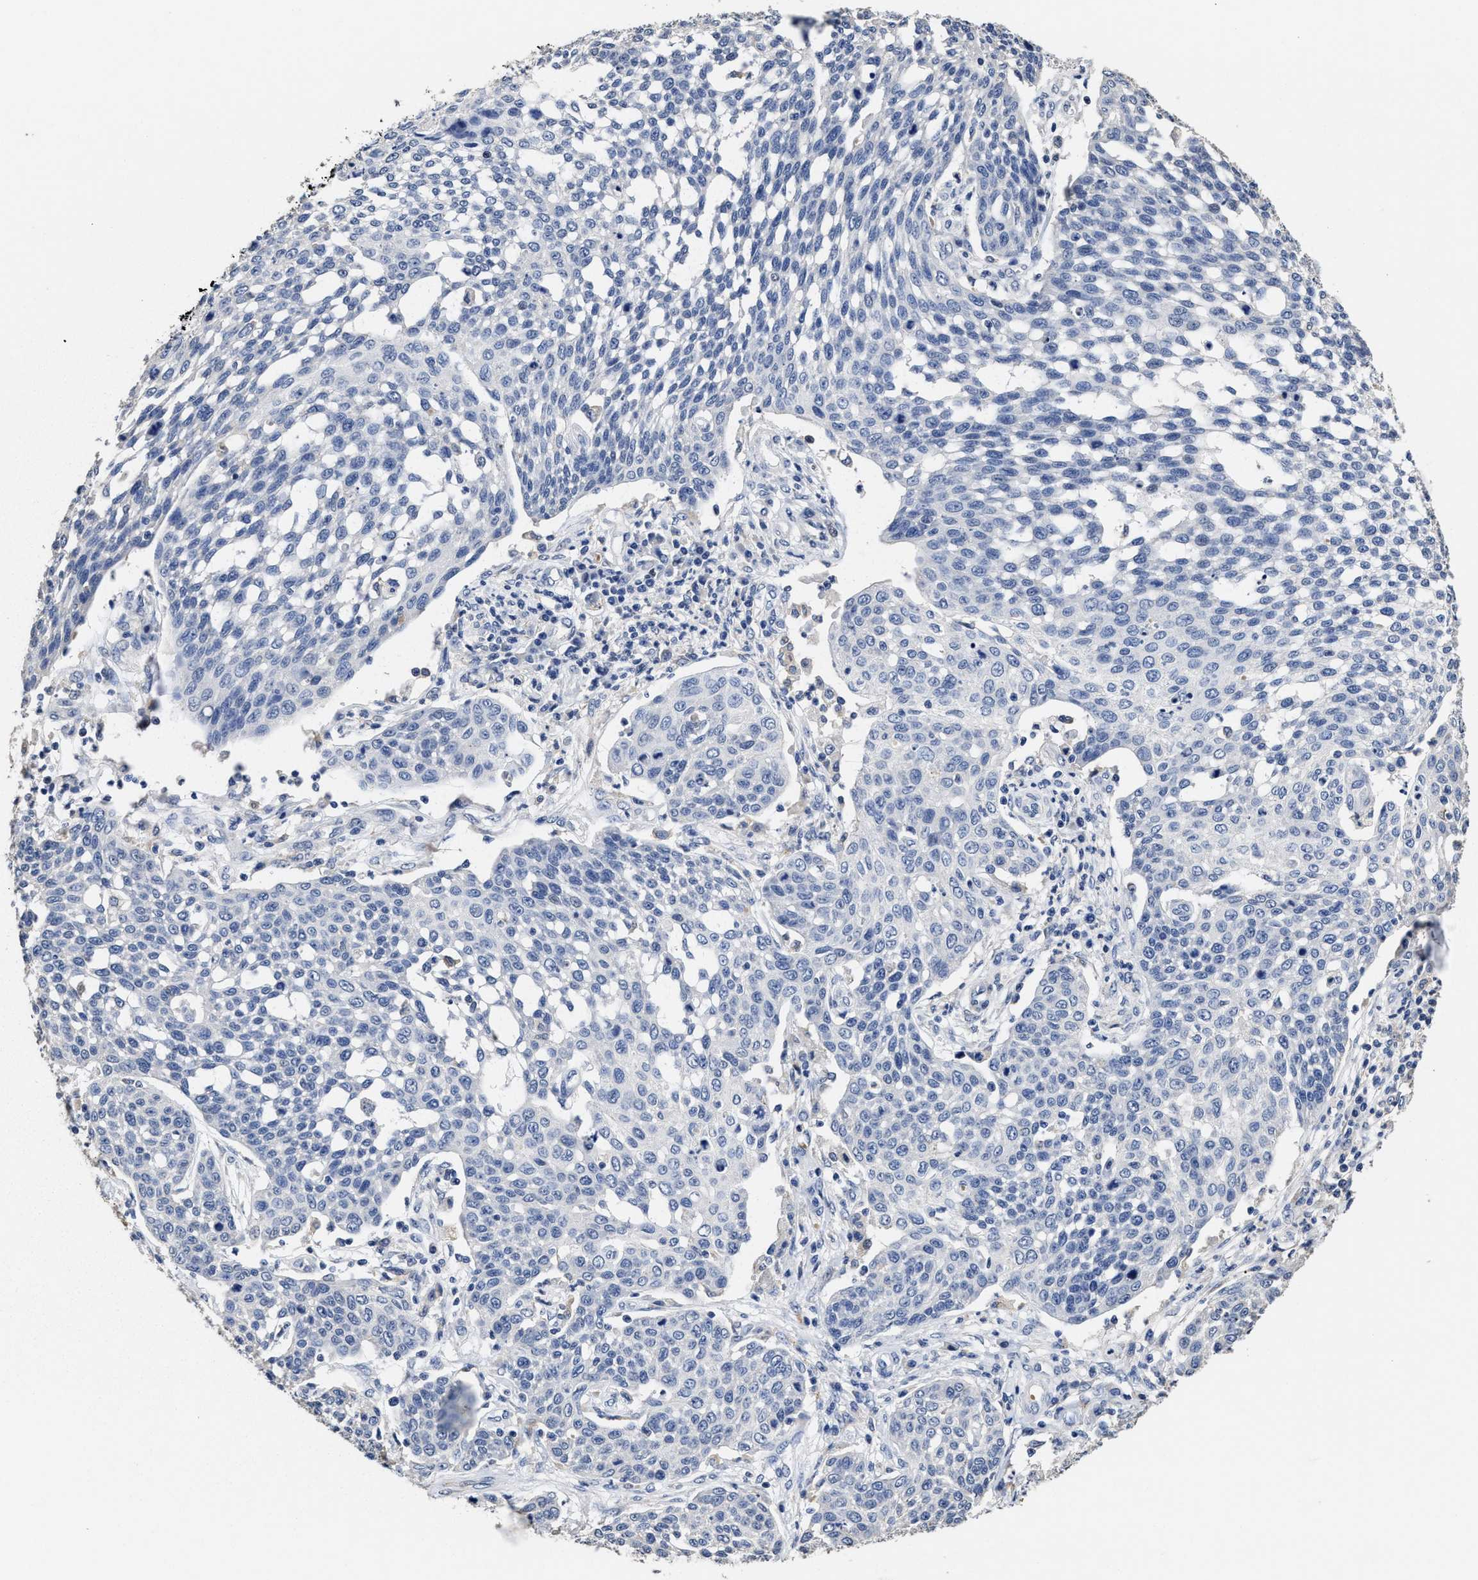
{"staining": {"intensity": "negative", "quantity": "none", "location": "none"}, "tissue": "cervical cancer", "cell_type": "Tumor cells", "image_type": "cancer", "snomed": [{"axis": "morphology", "description": "Squamous cell carcinoma, NOS"}, {"axis": "topography", "description": "Cervix"}], "caption": "Histopathology image shows no protein staining in tumor cells of cervical cancer tissue.", "gene": "ZFAT", "patient": {"sex": "female", "age": 34}}